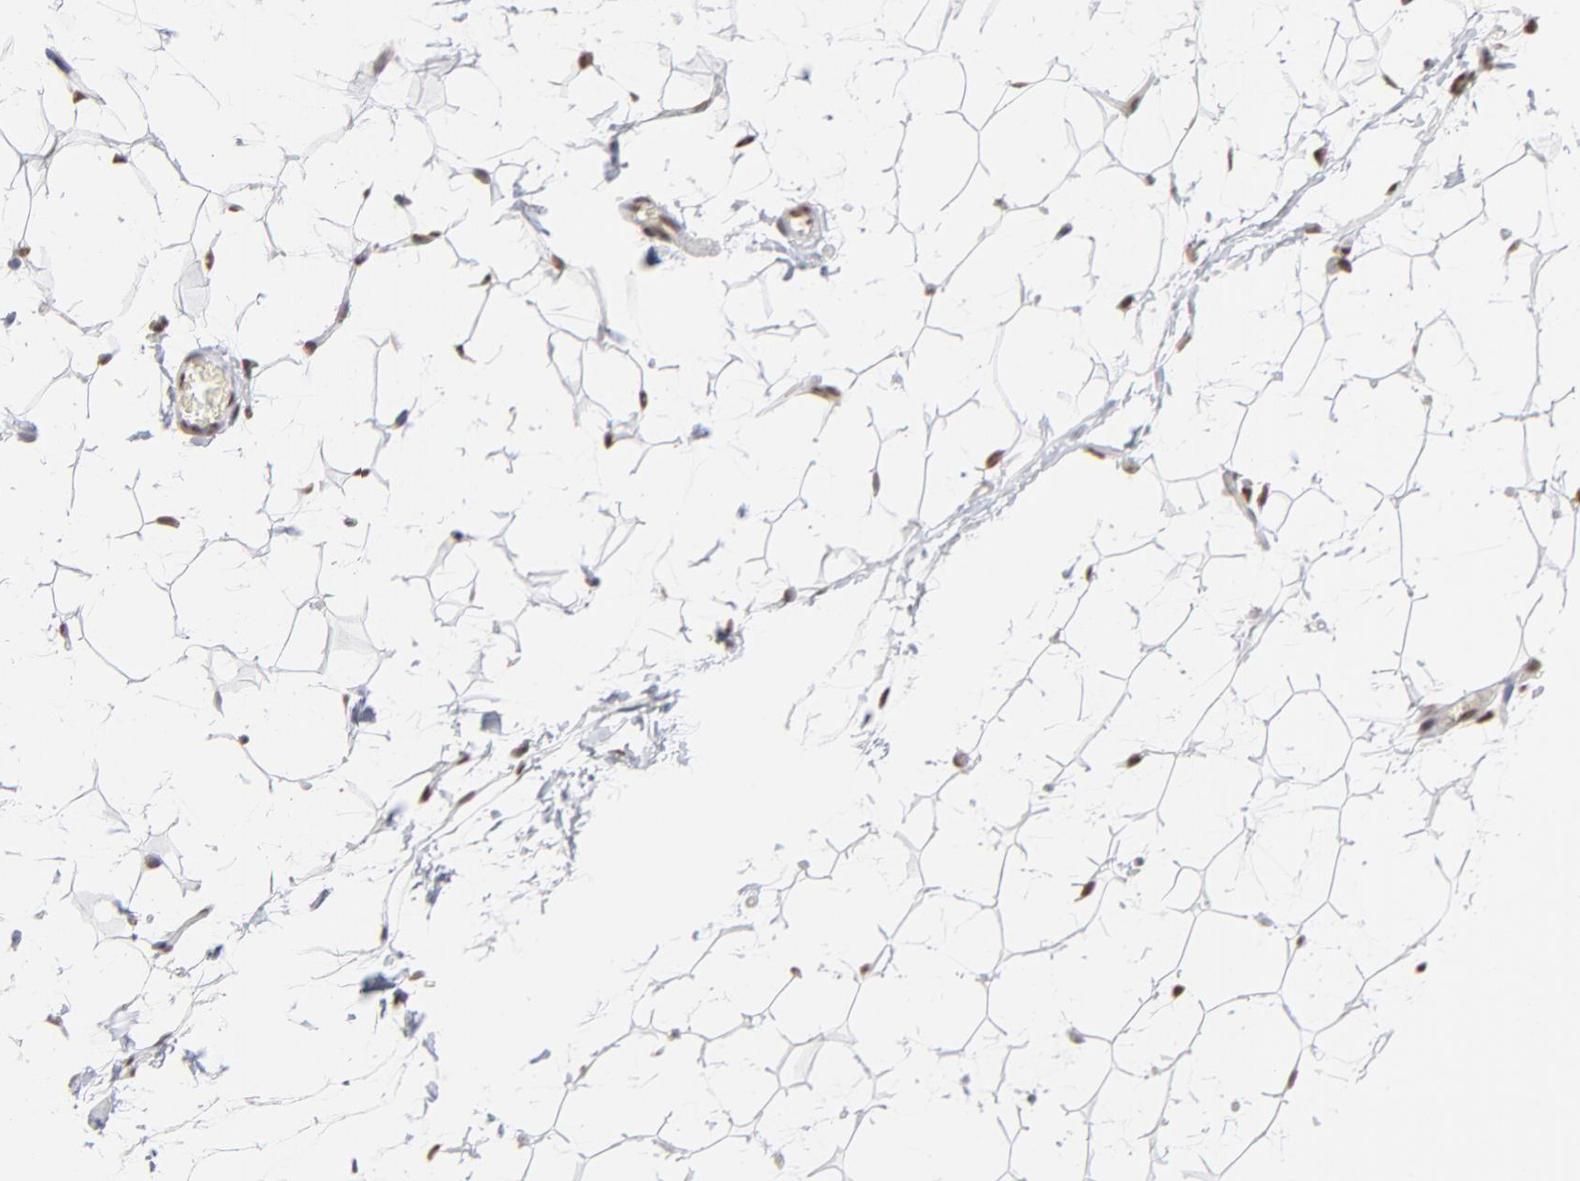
{"staining": {"intensity": "moderate", "quantity": "25%-75%", "location": "nuclear"}, "tissue": "adipose tissue", "cell_type": "Adipocytes", "image_type": "normal", "snomed": [{"axis": "morphology", "description": "Normal tissue, NOS"}, {"axis": "topography", "description": "Soft tissue"}], "caption": "This image exhibits immunohistochemistry (IHC) staining of normal adipose tissue, with medium moderate nuclear positivity in about 25%-75% of adipocytes.", "gene": "ZNF3", "patient": {"sex": "male", "age": 26}}